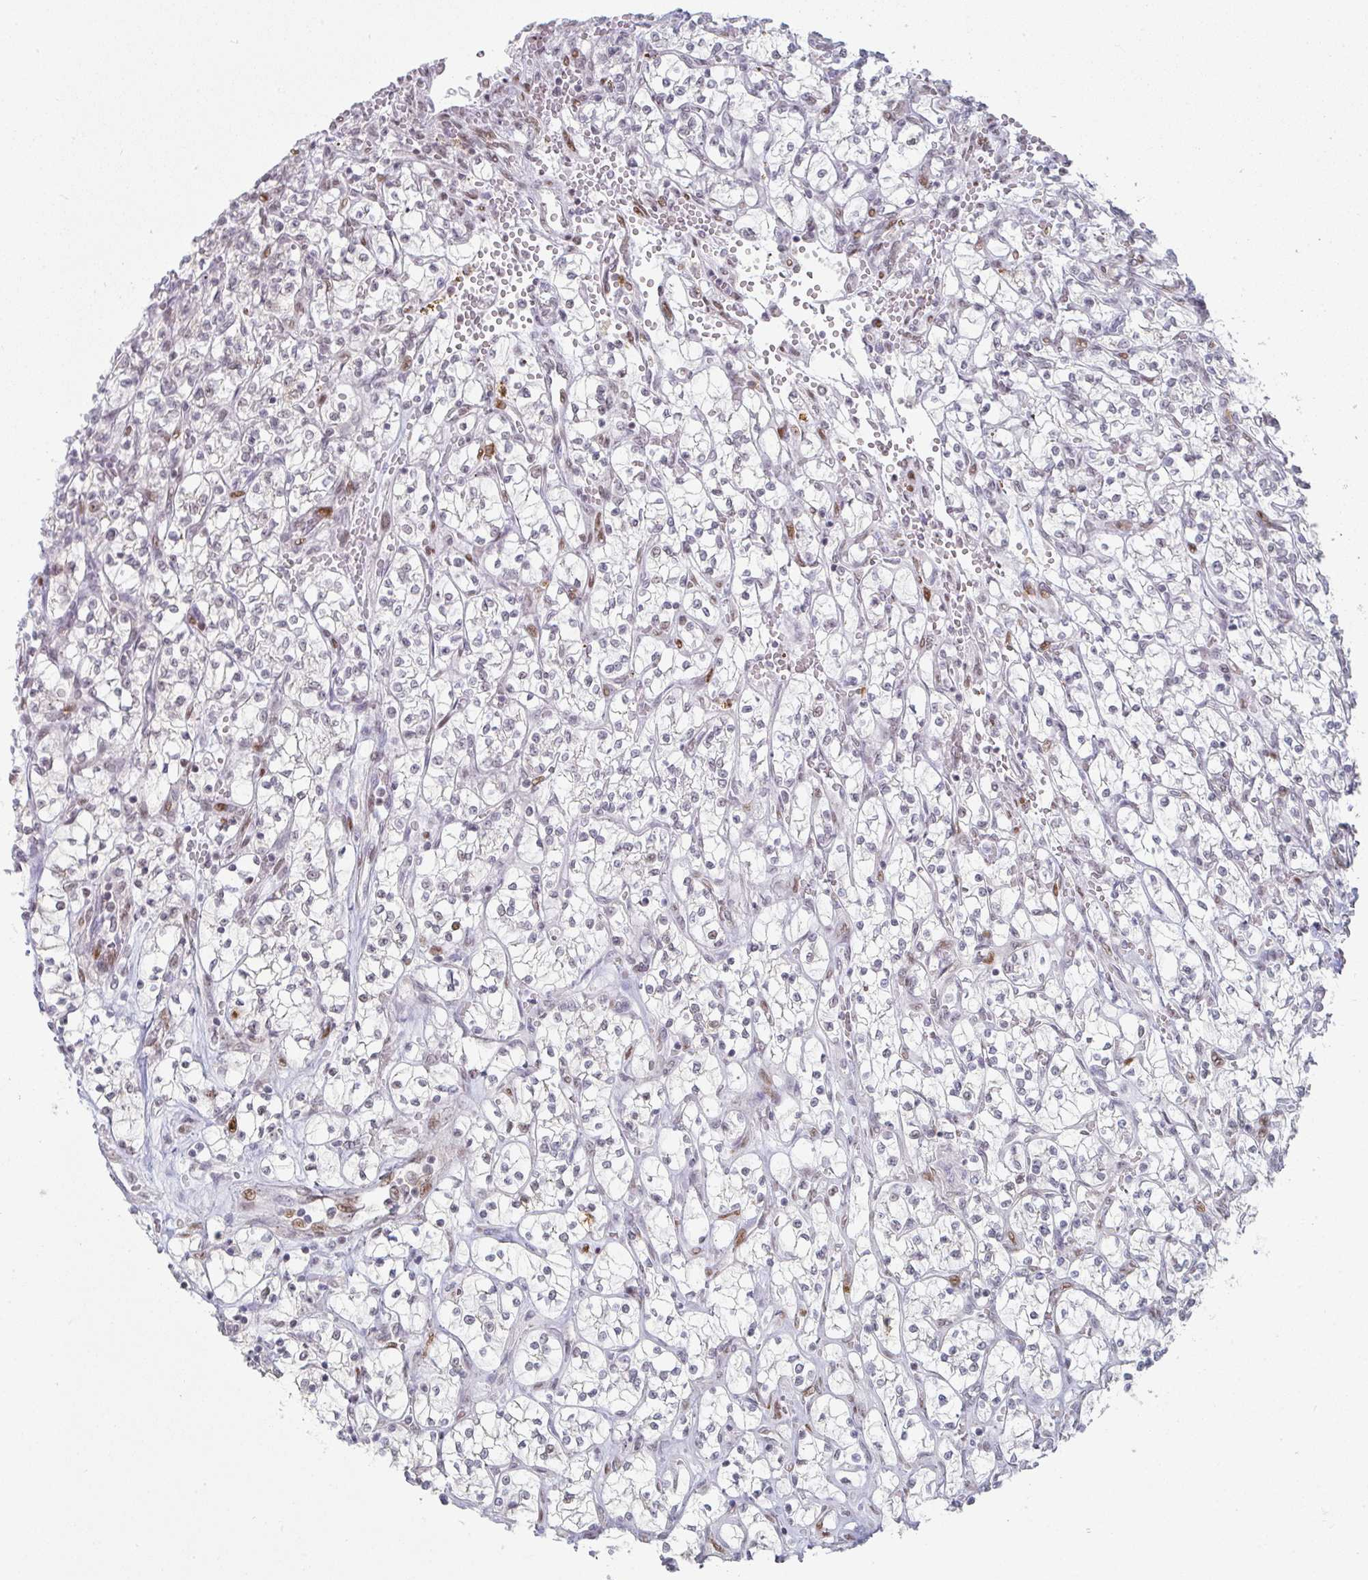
{"staining": {"intensity": "weak", "quantity": "<25%", "location": "nuclear"}, "tissue": "renal cancer", "cell_type": "Tumor cells", "image_type": "cancer", "snomed": [{"axis": "morphology", "description": "Adenocarcinoma, NOS"}, {"axis": "topography", "description": "Kidney"}], "caption": "This histopathology image is of renal adenocarcinoma stained with IHC to label a protein in brown with the nuclei are counter-stained blue. There is no staining in tumor cells.", "gene": "LIN54", "patient": {"sex": "female", "age": 64}}